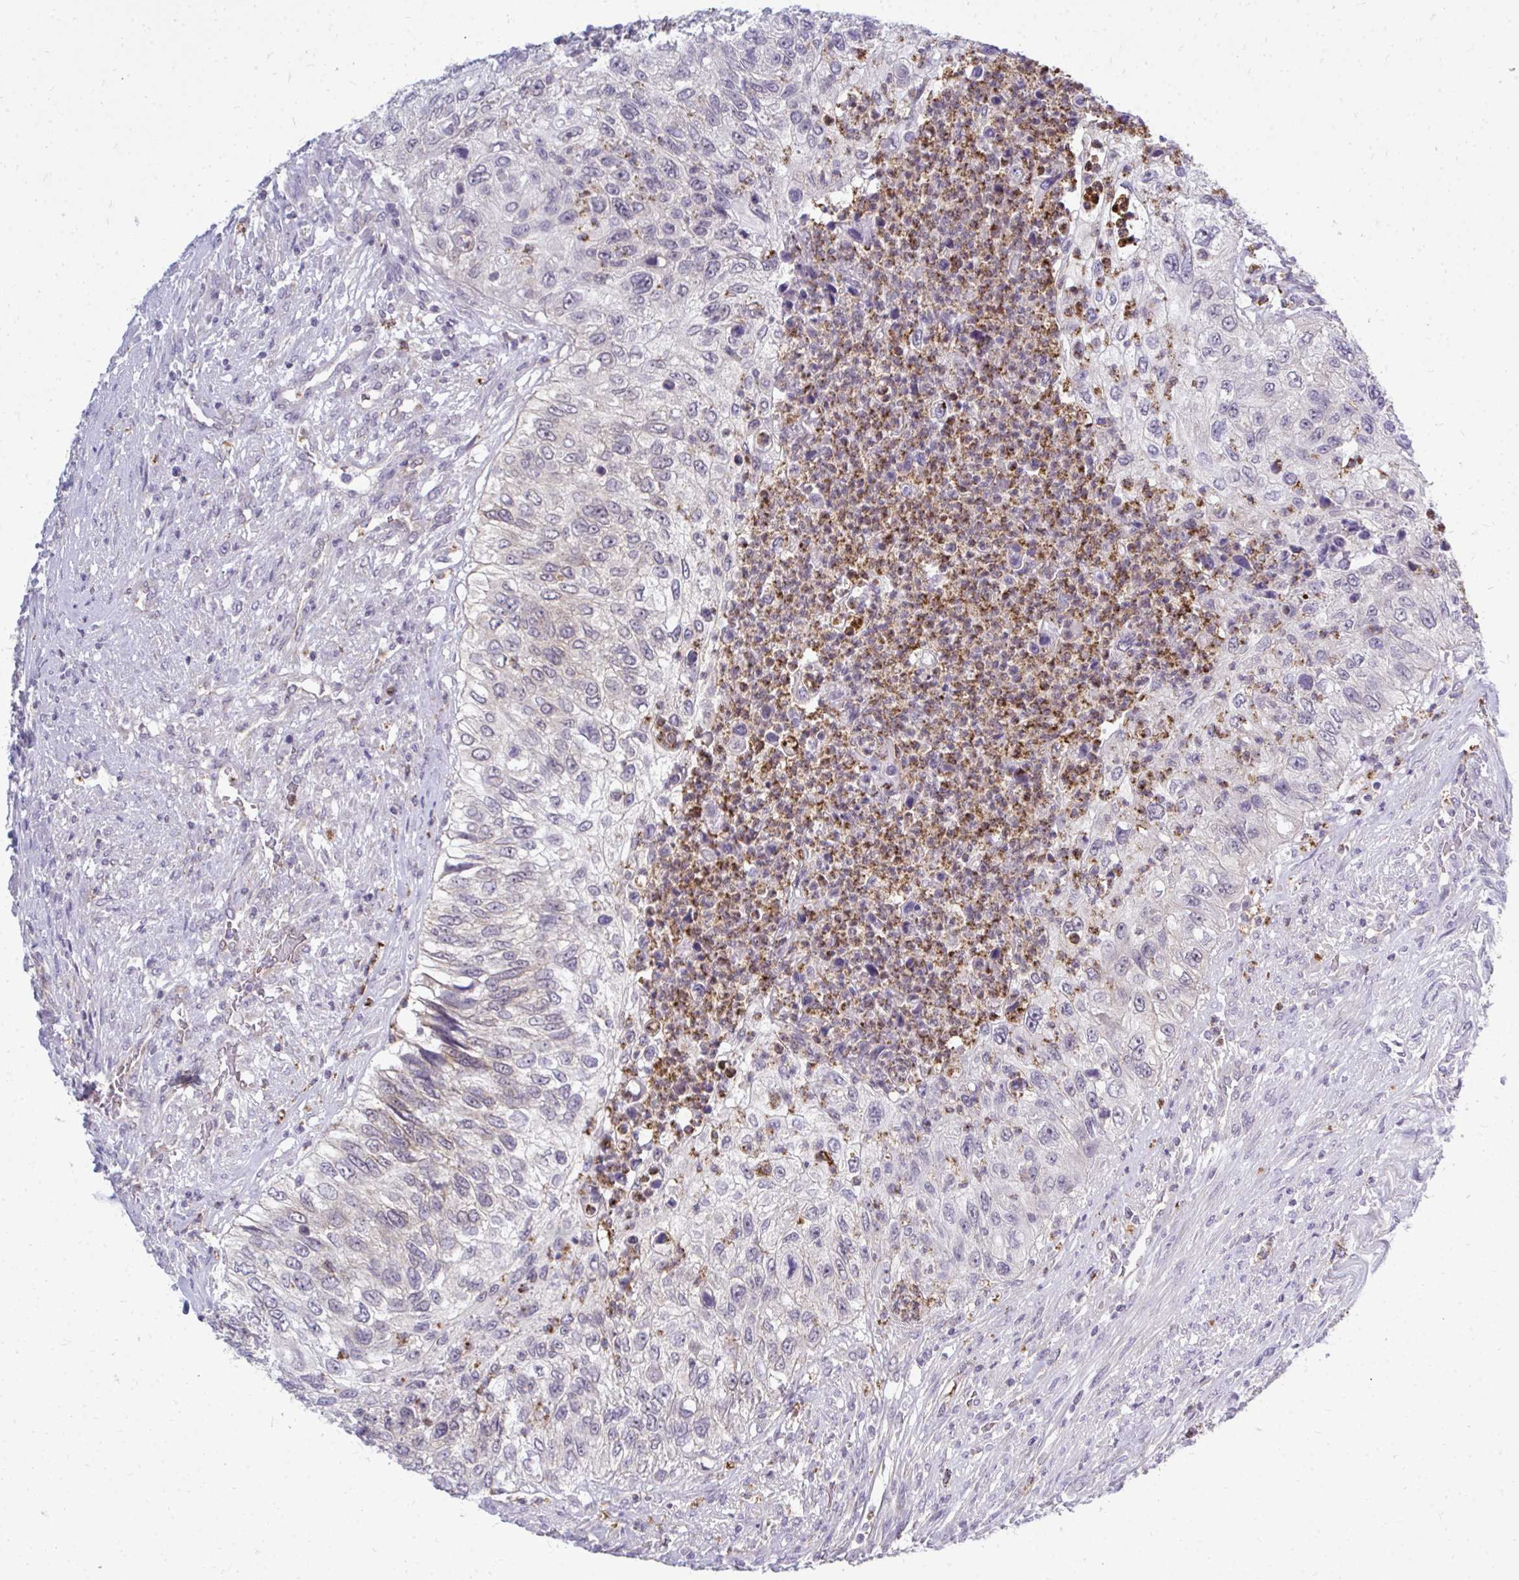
{"staining": {"intensity": "weak", "quantity": "<25%", "location": "cytoplasmic/membranous"}, "tissue": "urothelial cancer", "cell_type": "Tumor cells", "image_type": "cancer", "snomed": [{"axis": "morphology", "description": "Urothelial carcinoma, High grade"}, {"axis": "topography", "description": "Urinary bladder"}], "caption": "The histopathology image reveals no significant staining in tumor cells of urothelial cancer.", "gene": "ACSL5", "patient": {"sex": "female", "age": 60}}